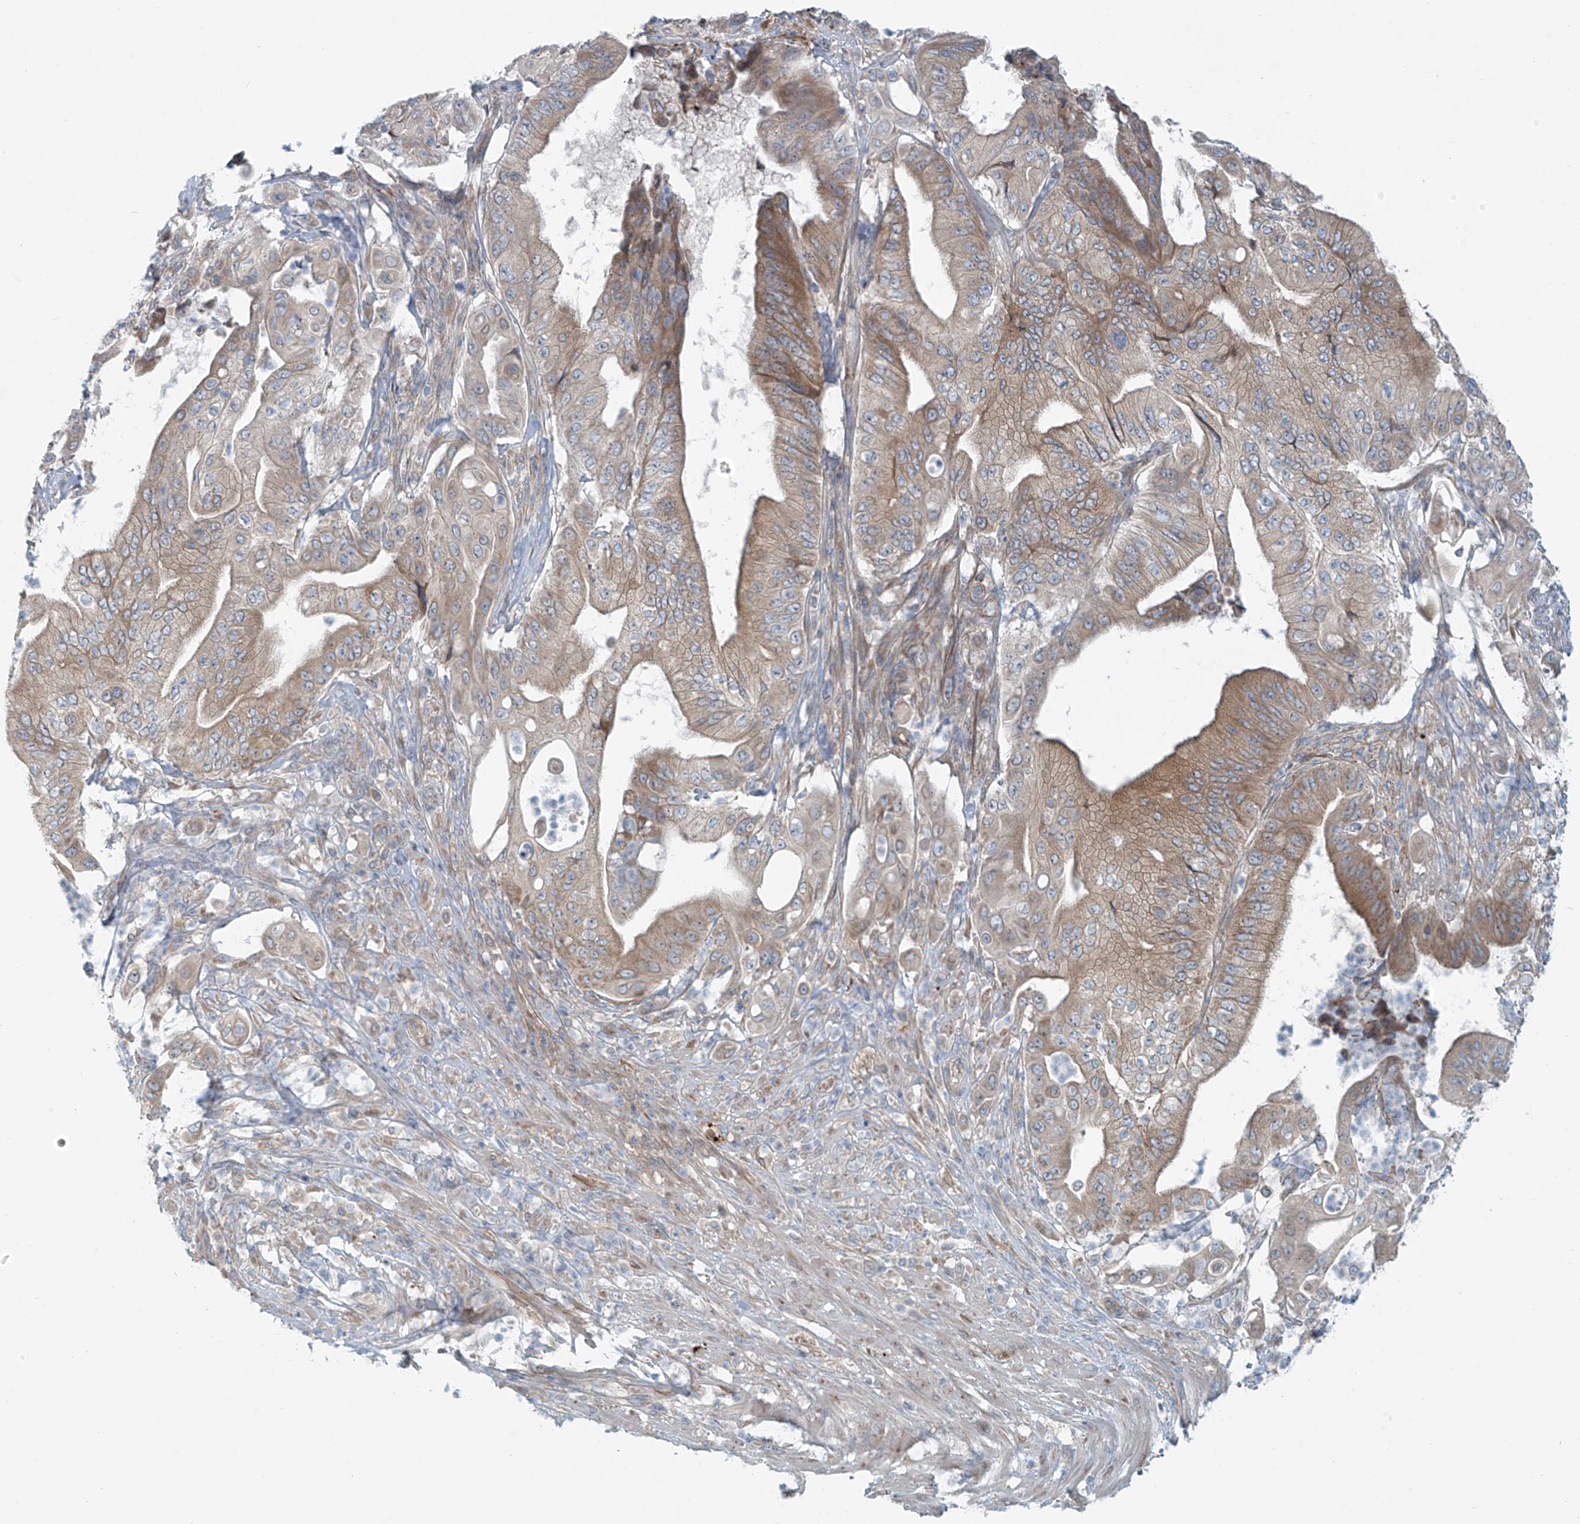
{"staining": {"intensity": "moderate", "quantity": "25%-75%", "location": "cytoplasmic/membranous"}, "tissue": "pancreatic cancer", "cell_type": "Tumor cells", "image_type": "cancer", "snomed": [{"axis": "morphology", "description": "Adenocarcinoma, NOS"}, {"axis": "topography", "description": "Pancreas"}], "caption": "Immunohistochemistry of pancreatic adenocarcinoma reveals medium levels of moderate cytoplasmic/membranous staining in approximately 25%-75% of tumor cells.", "gene": "LZTS3", "patient": {"sex": "female", "age": 77}}